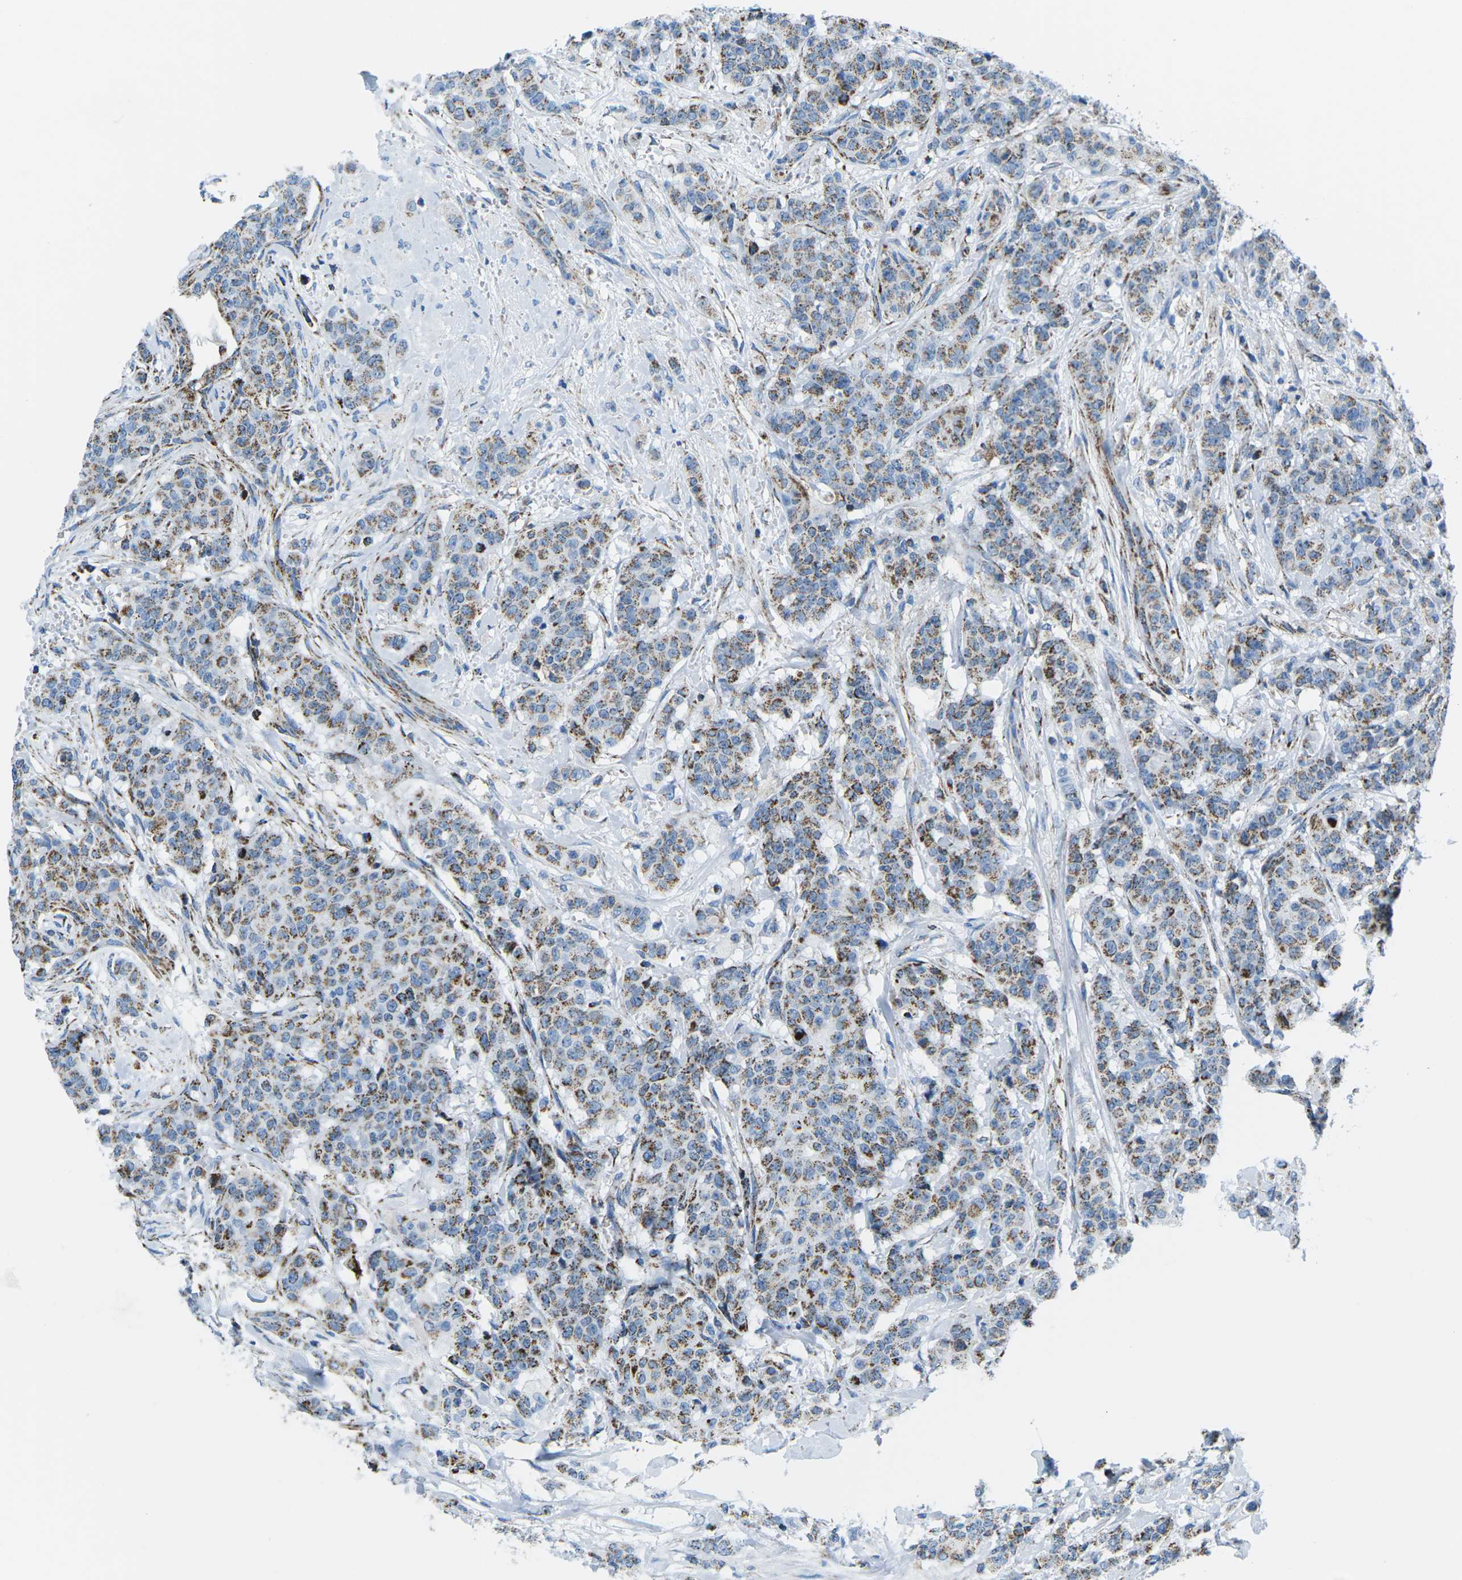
{"staining": {"intensity": "moderate", "quantity": ">75%", "location": "cytoplasmic/membranous"}, "tissue": "breast cancer", "cell_type": "Tumor cells", "image_type": "cancer", "snomed": [{"axis": "morphology", "description": "Normal tissue, NOS"}, {"axis": "morphology", "description": "Duct carcinoma"}, {"axis": "topography", "description": "Breast"}], "caption": "Immunohistochemical staining of infiltrating ductal carcinoma (breast) exhibits medium levels of moderate cytoplasmic/membranous staining in approximately >75% of tumor cells.", "gene": "COX6C", "patient": {"sex": "female", "age": 40}}